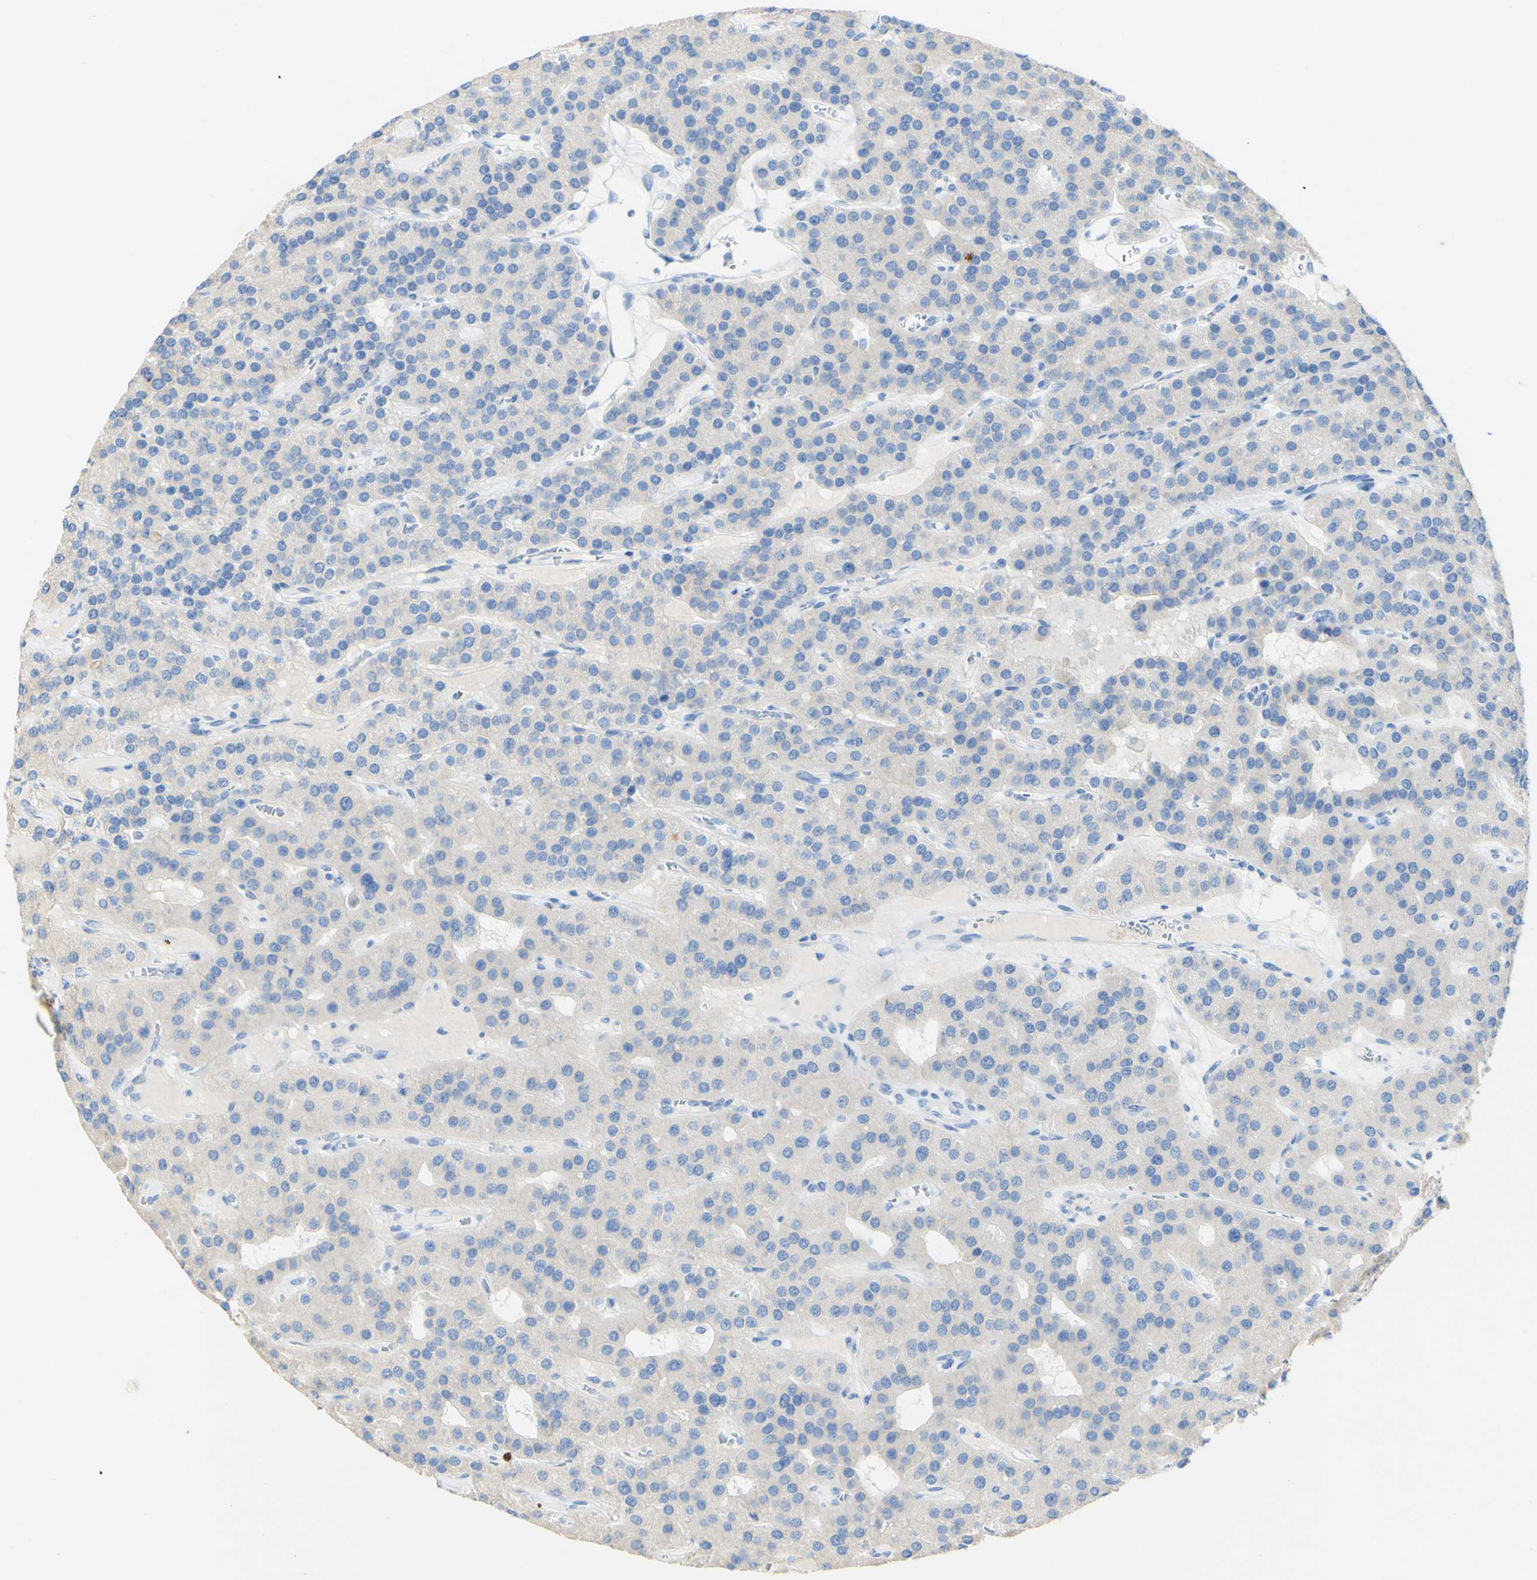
{"staining": {"intensity": "negative", "quantity": "none", "location": "none"}, "tissue": "parathyroid gland", "cell_type": "Glandular cells", "image_type": "normal", "snomed": [{"axis": "morphology", "description": "Normal tissue, NOS"}, {"axis": "morphology", "description": "Adenoma, NOS"}, {"axis": "topography", "description": "Parathyroid gland"}], "caption": "This is a image of immunohistochemistry staining of benign parathyroid gland, which shows no staining in glandular cells.", "gene": "PIGR", "patient": {"sex": "female", "age": 86}}